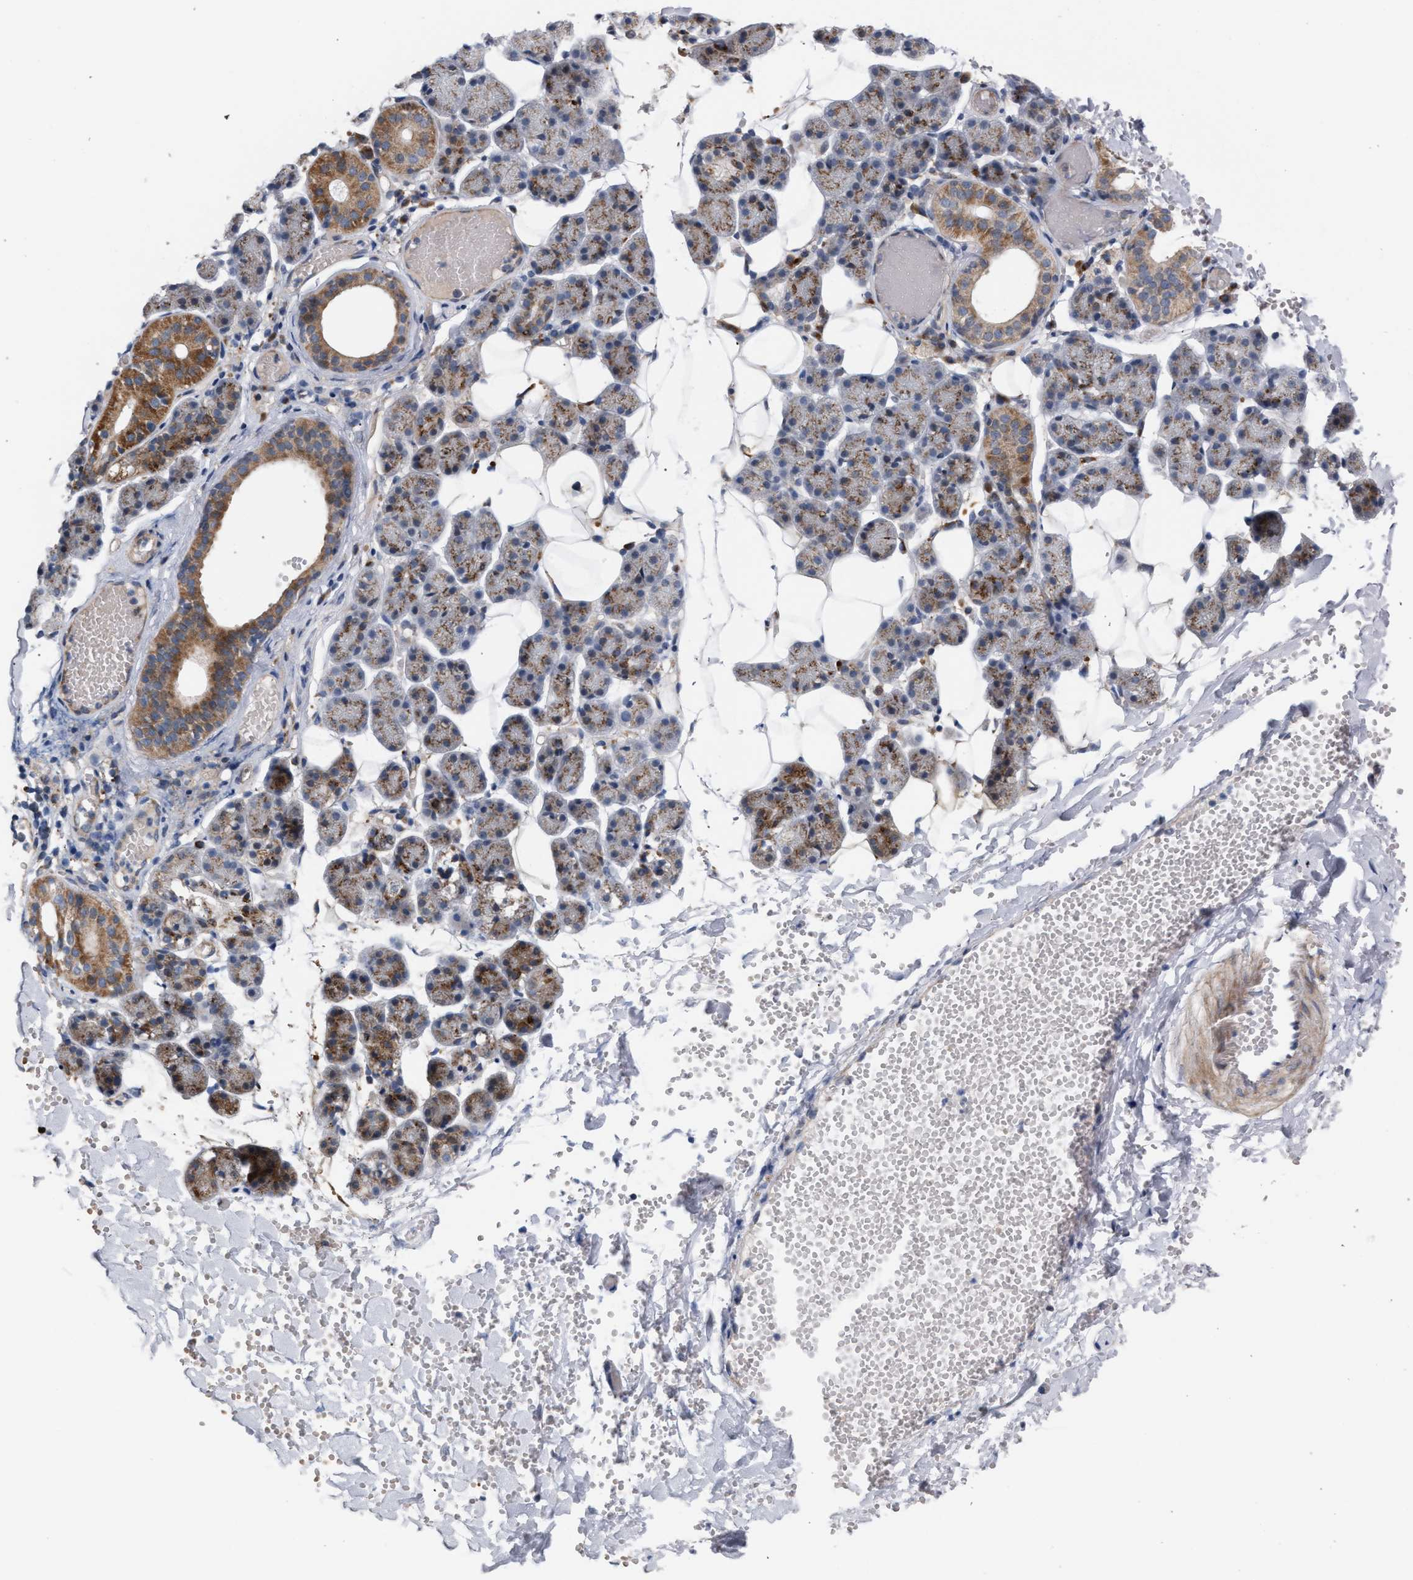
{"staining": {"intensity": "moderate", "quantity": ">75%", "location": "cytoplasmic/membranous"}, "tissue": "salivary gland", "cell_type": "Glandular cells", "image_type": "normal", "snomed": [{"axis": "morphology", "description": "Normal tissue, NOS"}, {"axis": "topography", "description": "Salivary gland"}], "caption": "Immunohistochemistry micrograph of normal salivary gland: human salivary gland stained using immunohistochemistry (IHC) reveals medium levels of moderate protein expression localized specifically in the cytoplasmic/membranous of glandular cells, appearing as a cytoplasmic/membranous brown color.", "gene": "RNF135", "patient": {"sex": "female", "age": 33}}